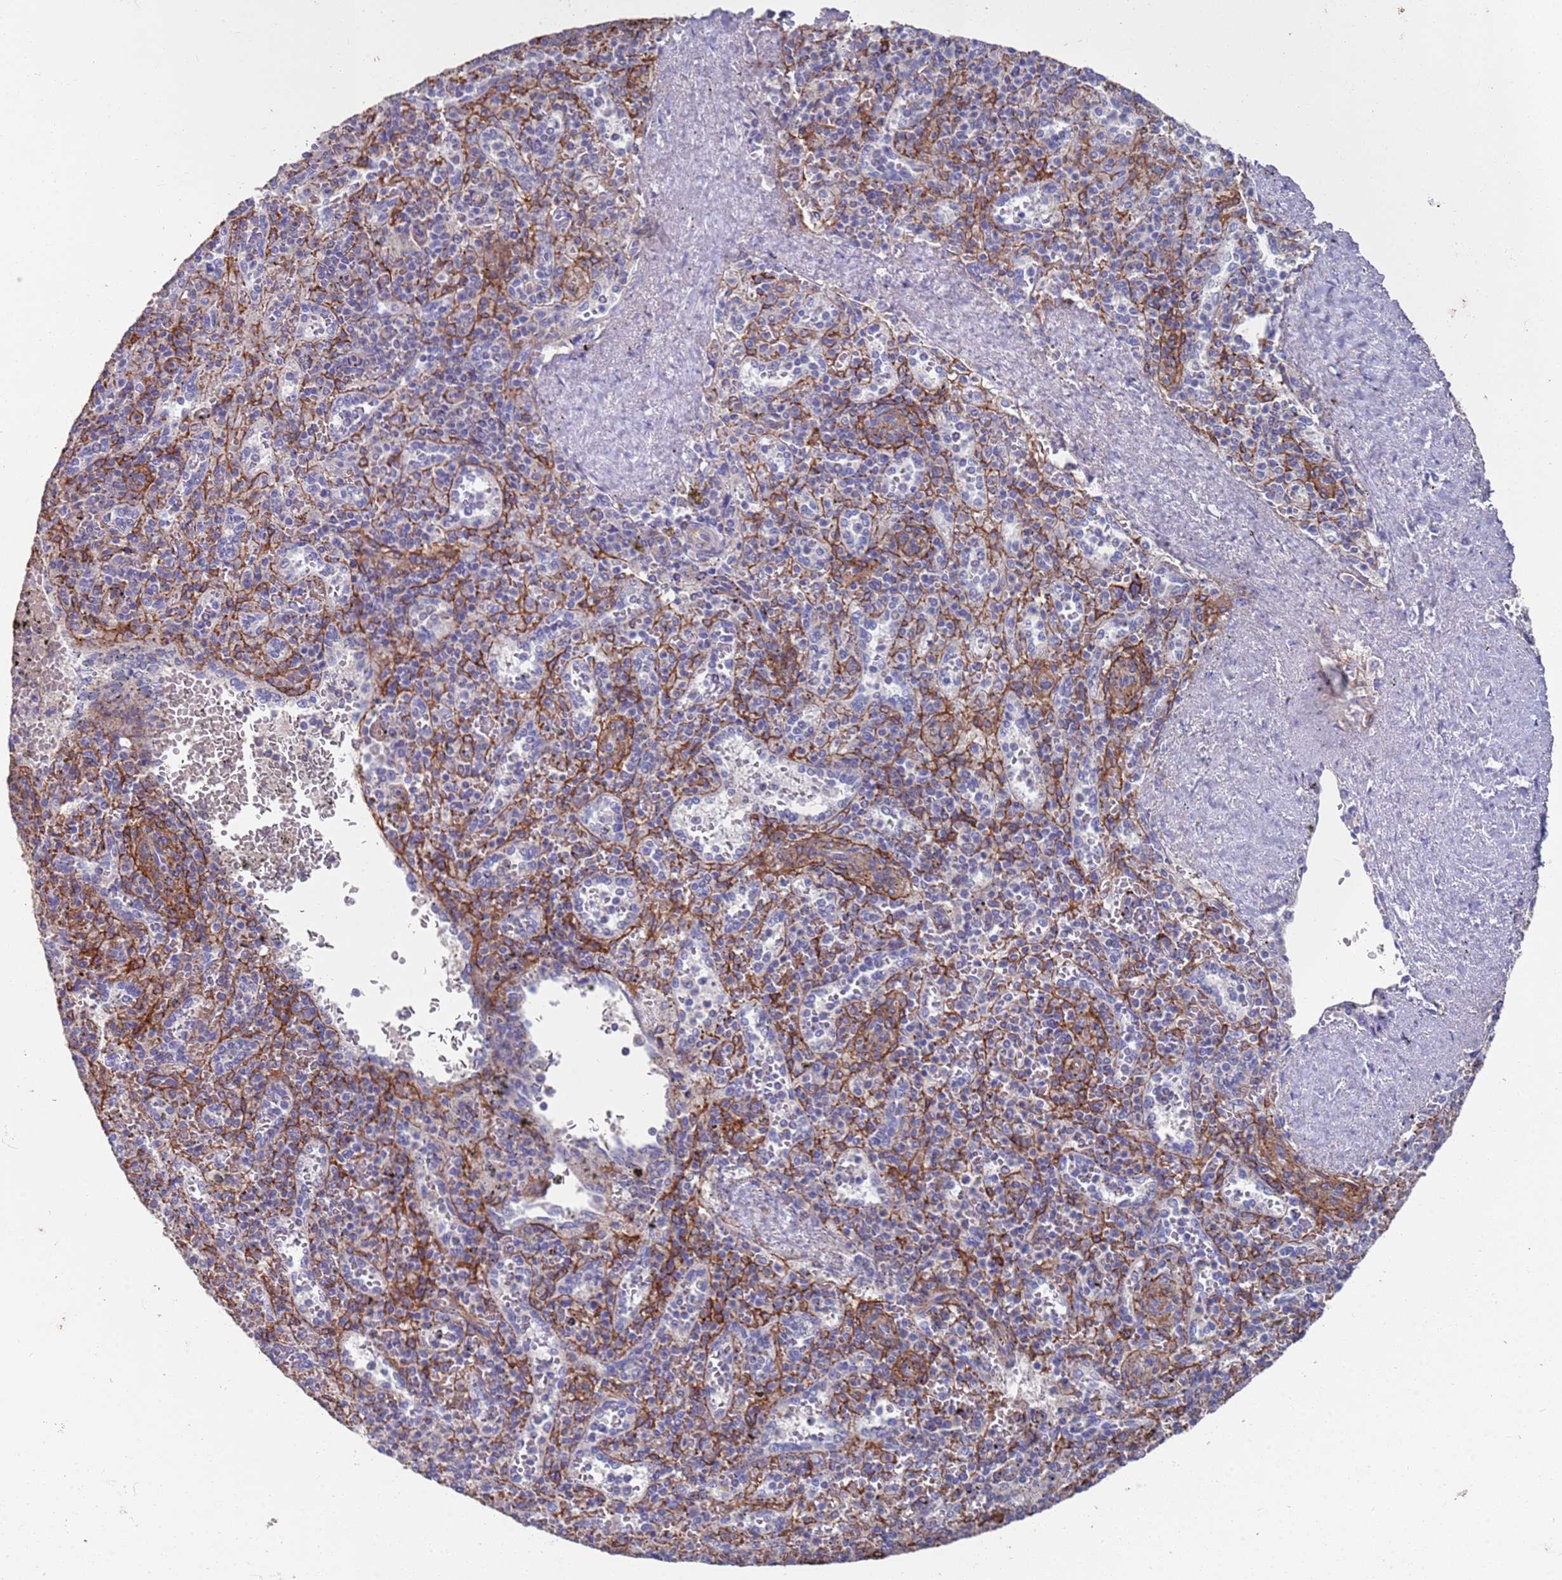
{"staining": {"intensity": "negative", "quantity": "none", "location": "none"}, "tissue": "spleen", "cell_type": "Cells in red pulp", "image_type": "normal", "snomed": [{"axis": "morphology", "description": "Normal tissue, NOS"}, {"axis": "topography", "description": "Spleen"}], "caption": "This is an immunohistochemistry (IHC) image of benign spleen. There is no staining in cells in red pulp.", "gene": "ANK2", "patient": {"sex": "male", "age": 82}}